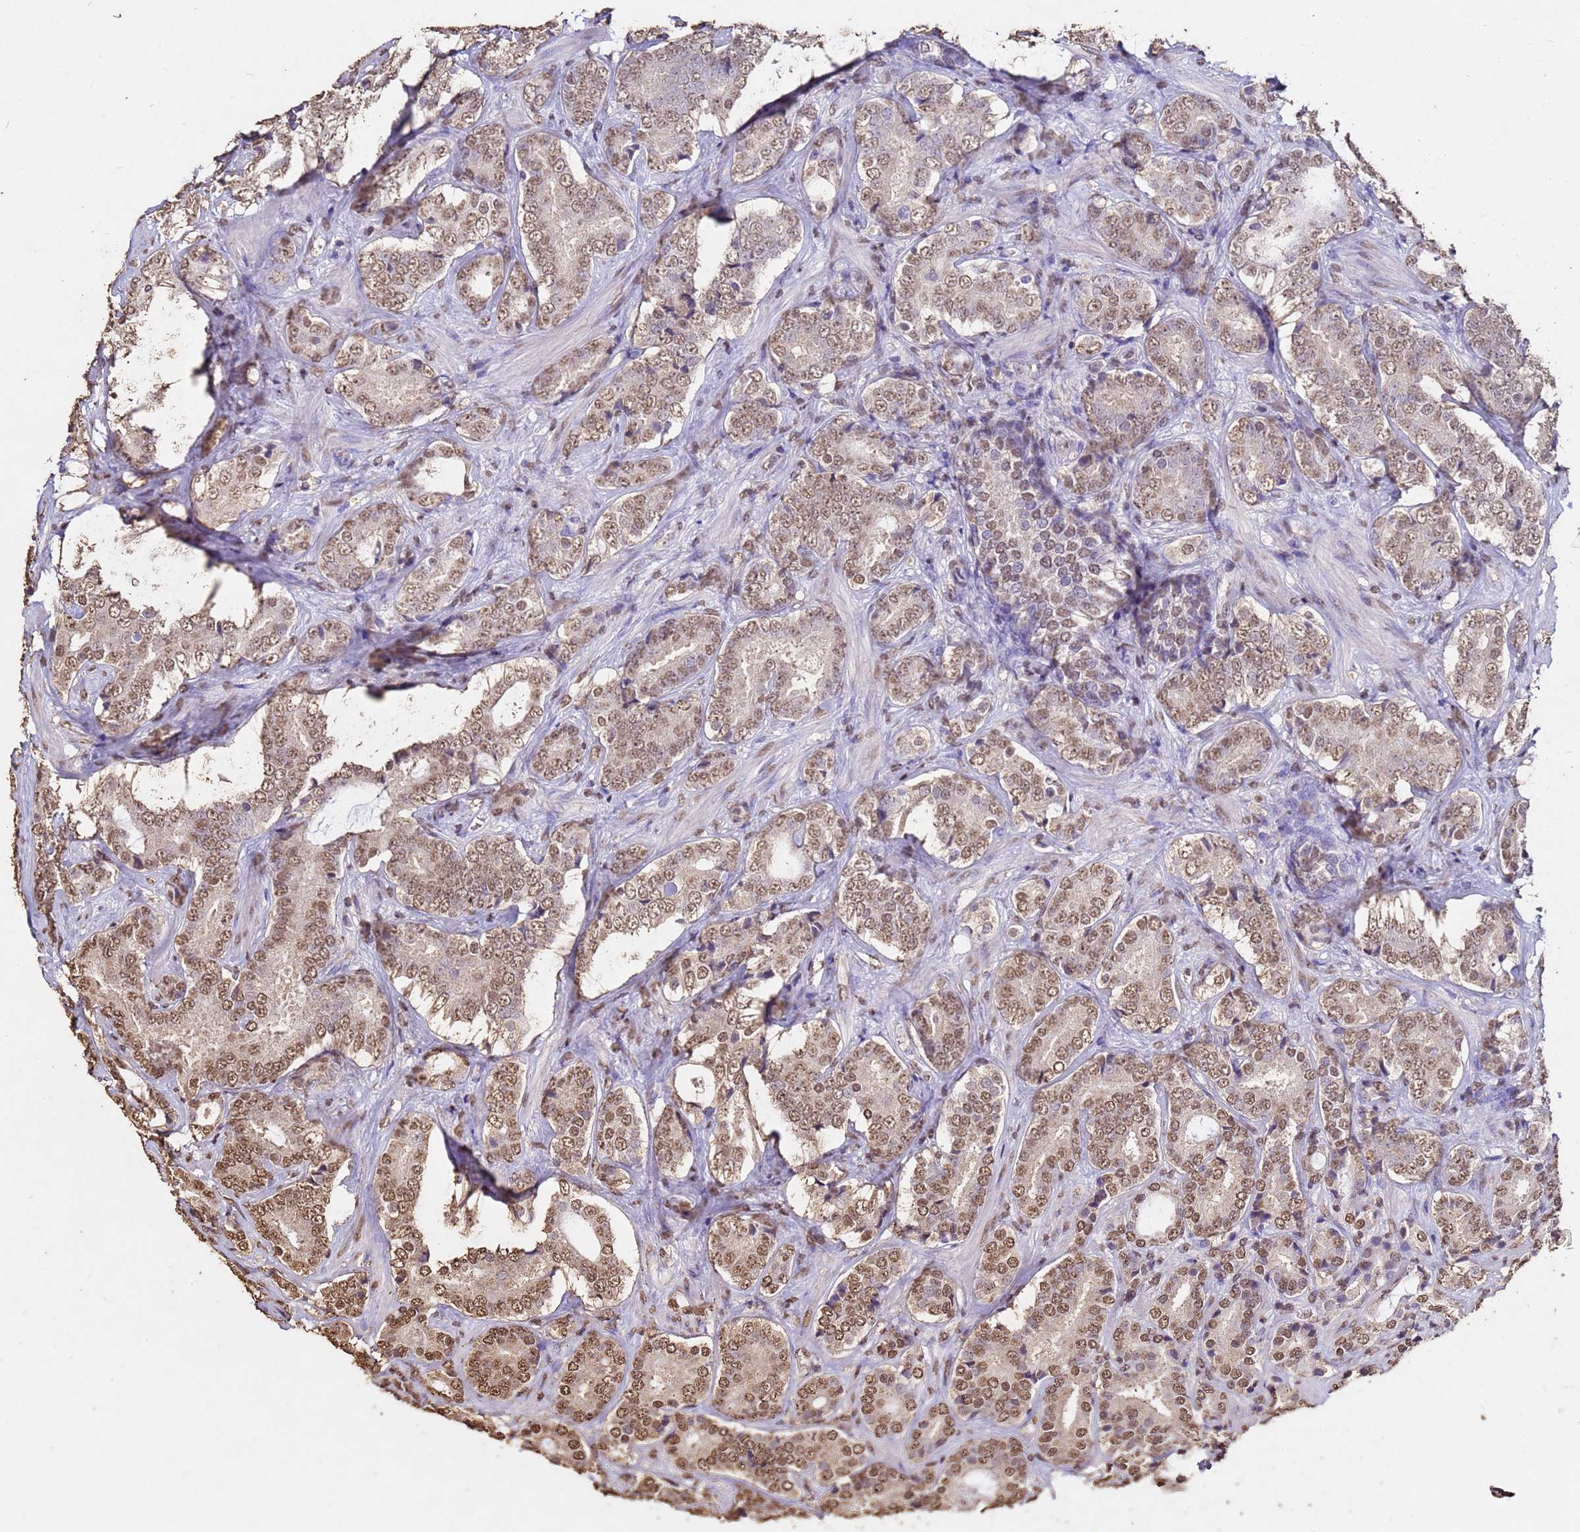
{"staining": {"intensity": "moderate", "quantity": ">75%", "location": "nuclear"}, "tissue": "prostate cancer", "cell_type": "Tumor cells", "image_type": "cancer", "snomed": [{"axis": "morphology", "description": "Adenocarcinoma, Low grade"}, {"axis": "topography", "description": "Prostate"}], "caption": "Immunohistochemistry (IHC) staining of prostate adenocarcinoma (low-grade), which exhibits medium levels of moderate nuclear staining in about >75% of tumor cells indicating moderate nuclear protein staining. The staining was performed using DAB (3,3'-diaminobenzidine) (brown) for protein detection and nuclei were counterstained in hematoxylin (blue).", "gene": "MYOCD", "patient": {"sex": "male", "age": 58}}